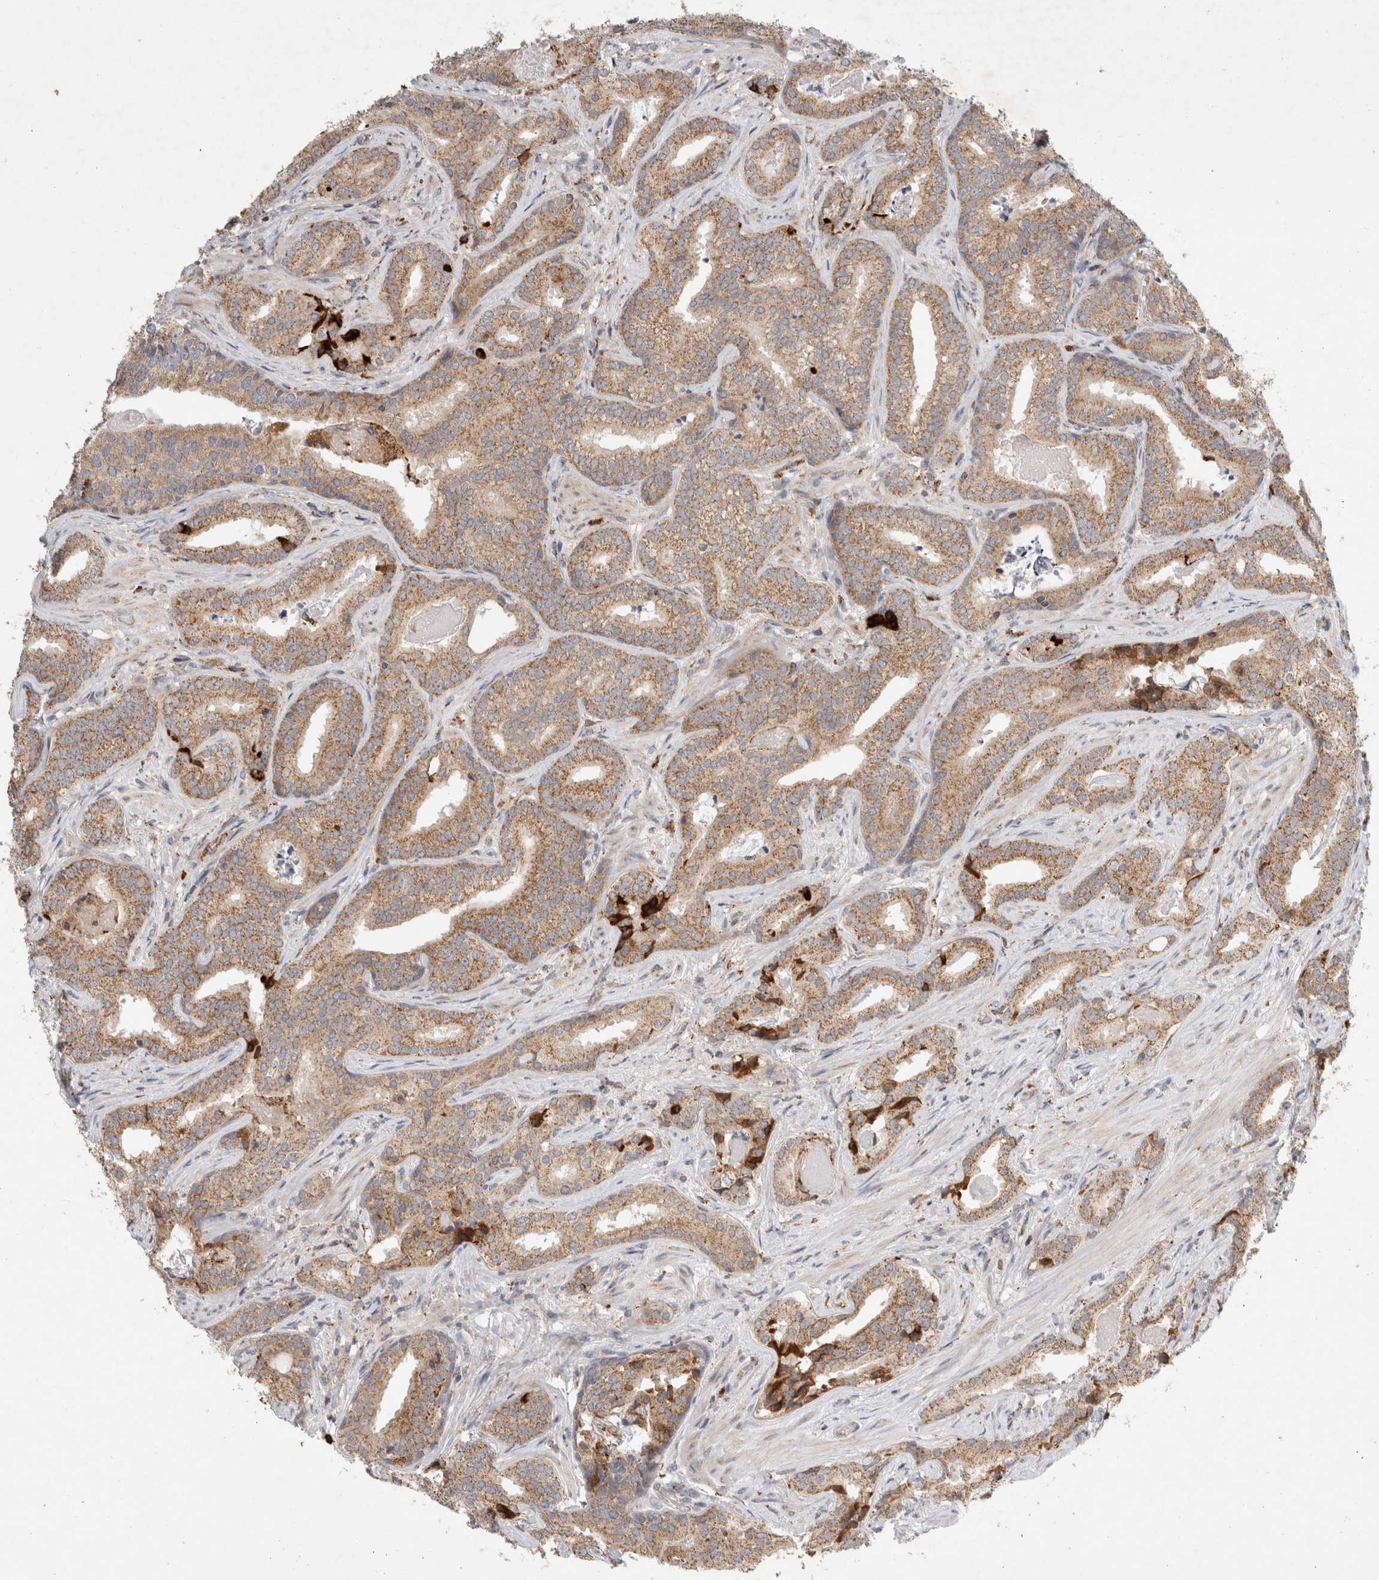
{"staining": {"intensity": "moderate", "quantity": ">75%", "location": "cytoplasmic/membranous"}, "tissue": "prostate cancer", "cell_type": "Tumor cells", "image_type": "cancer", "snomed": [{"axis": "morphology", "description": "Adenocarcinoma, Low grade"}, {"axis": "topography", "description": "Prostate"}], "caption": "IHC staining of prostate cancer, which reveals medium levels of moderate cytoplasmic/membranous positivity in approximately >75% of tumor cells indicating moderate cytoplasmic/membranous protein staining. The staining was performed using DAB (brown) for protein detection and nuclei were counterstained in hematoxylin (blue).", "gene": "HROB", "patient": {"sex": "male", "age": 67}}